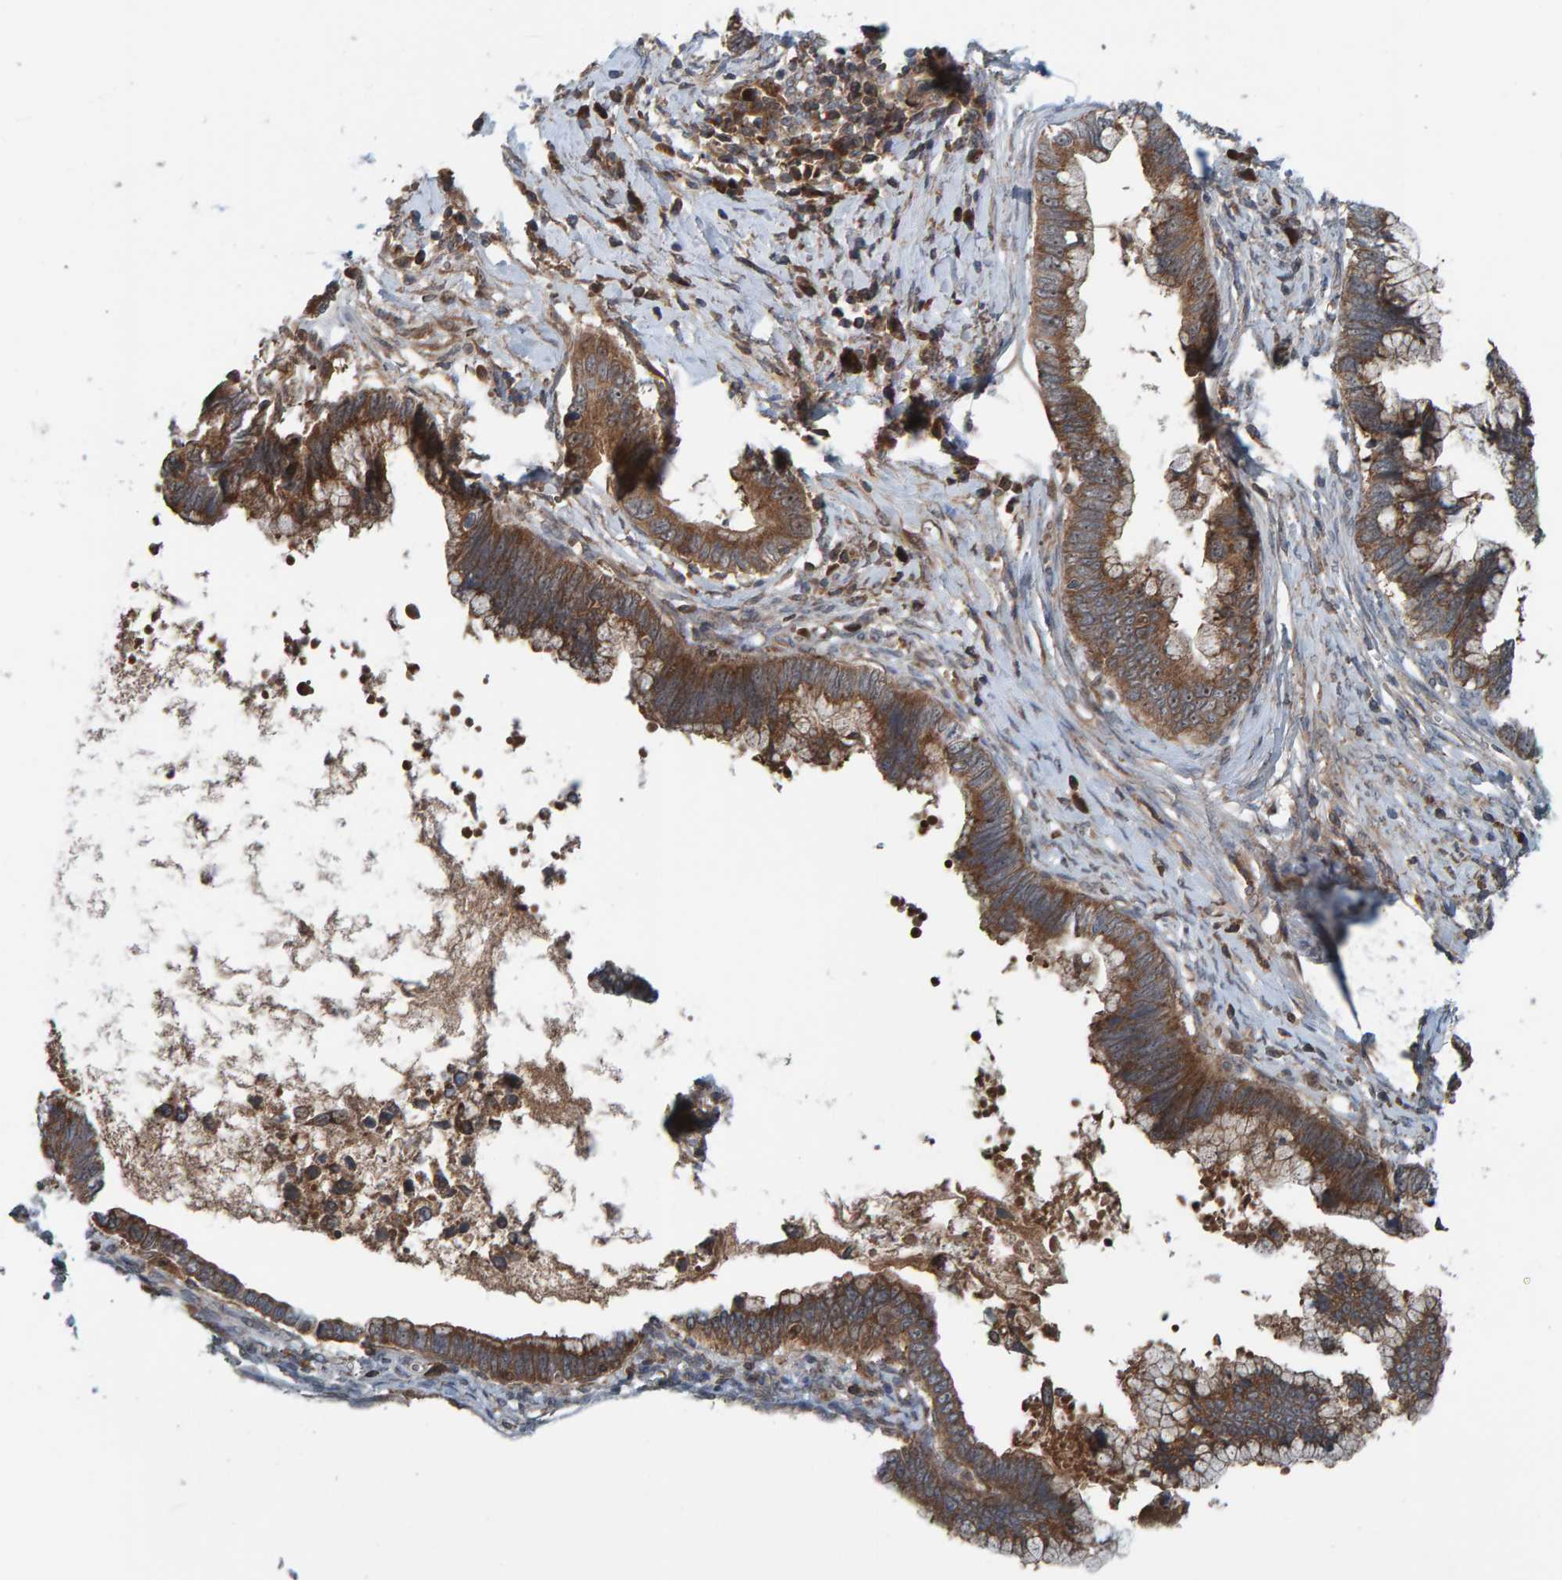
{"staining": {"intensity": "moderate", "quantity": ">75%", "location": "cytoplasmic/membranous"}, "tissue": "cervical cancer", "cell_type": "Tumor cells", "image_type": "cancer", "snomed": [{"axis": "morphology", "description": "Adenocarcinoma, NOS"}, {"axis": "topography", "description": "Cervix"}], "caption": "Cervical adenocarcinoma stained with a brown dye displays moderate cytoplasmic/membranous positive positivity in approximately >75% of tumor cells.", "gene": "CUEDC1", "patient": {"sex": "female", "age": 44}}